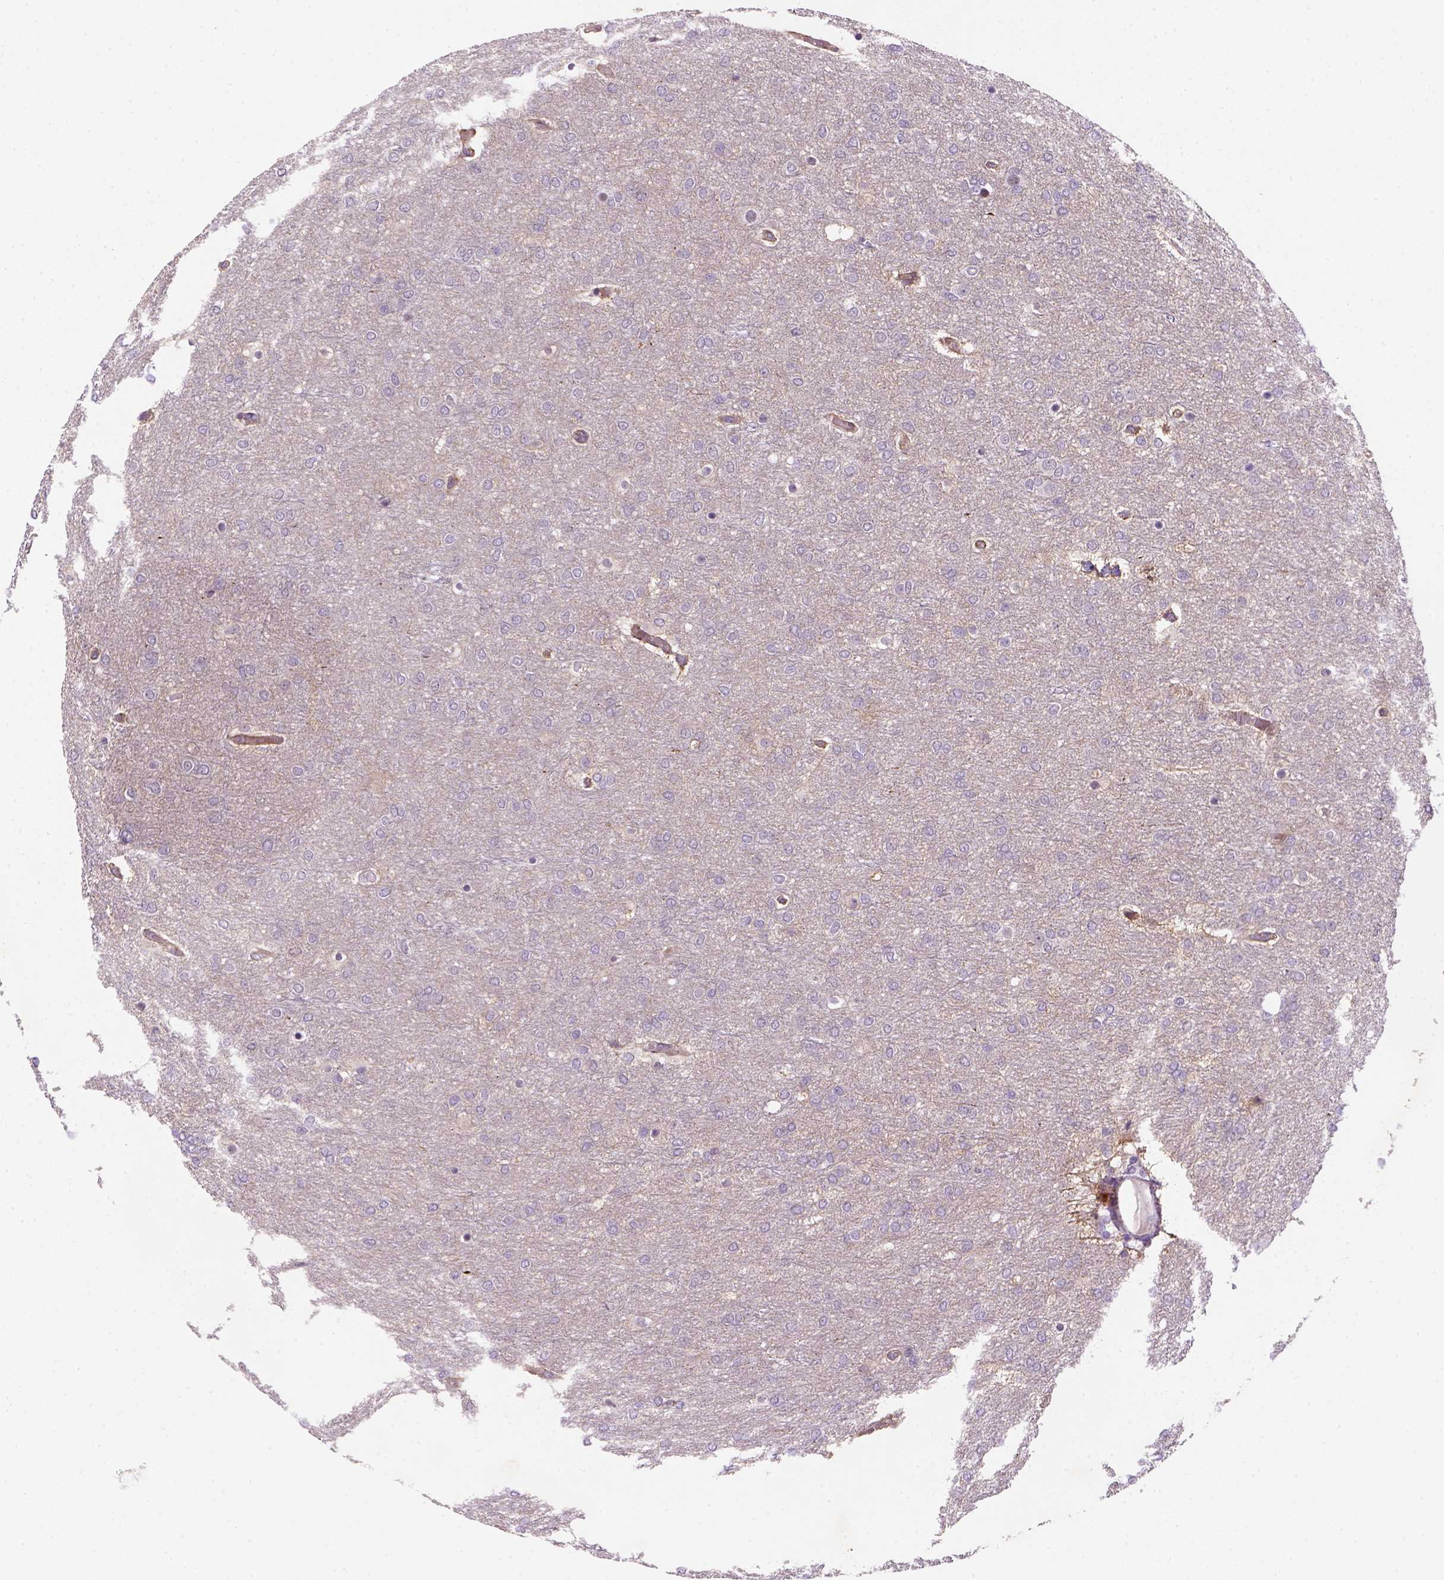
{"staining": {"intensity": "negative", "quantity": "none", "location": "none"}, "tissue": "glioma", "cell_type": "Tumor cells", "image_type": "cancer", "snomed": [{"axis": "morphology", "description": "Glioma, malignant, High grade"}, {"axis": "topography", "description": "Brain"}], "caption": "Photomicrograph shows no protein staining in tumor cells of glioma tissue.", "gene": "VSTM5", "patient": {"sex": "female", "age": 61}}